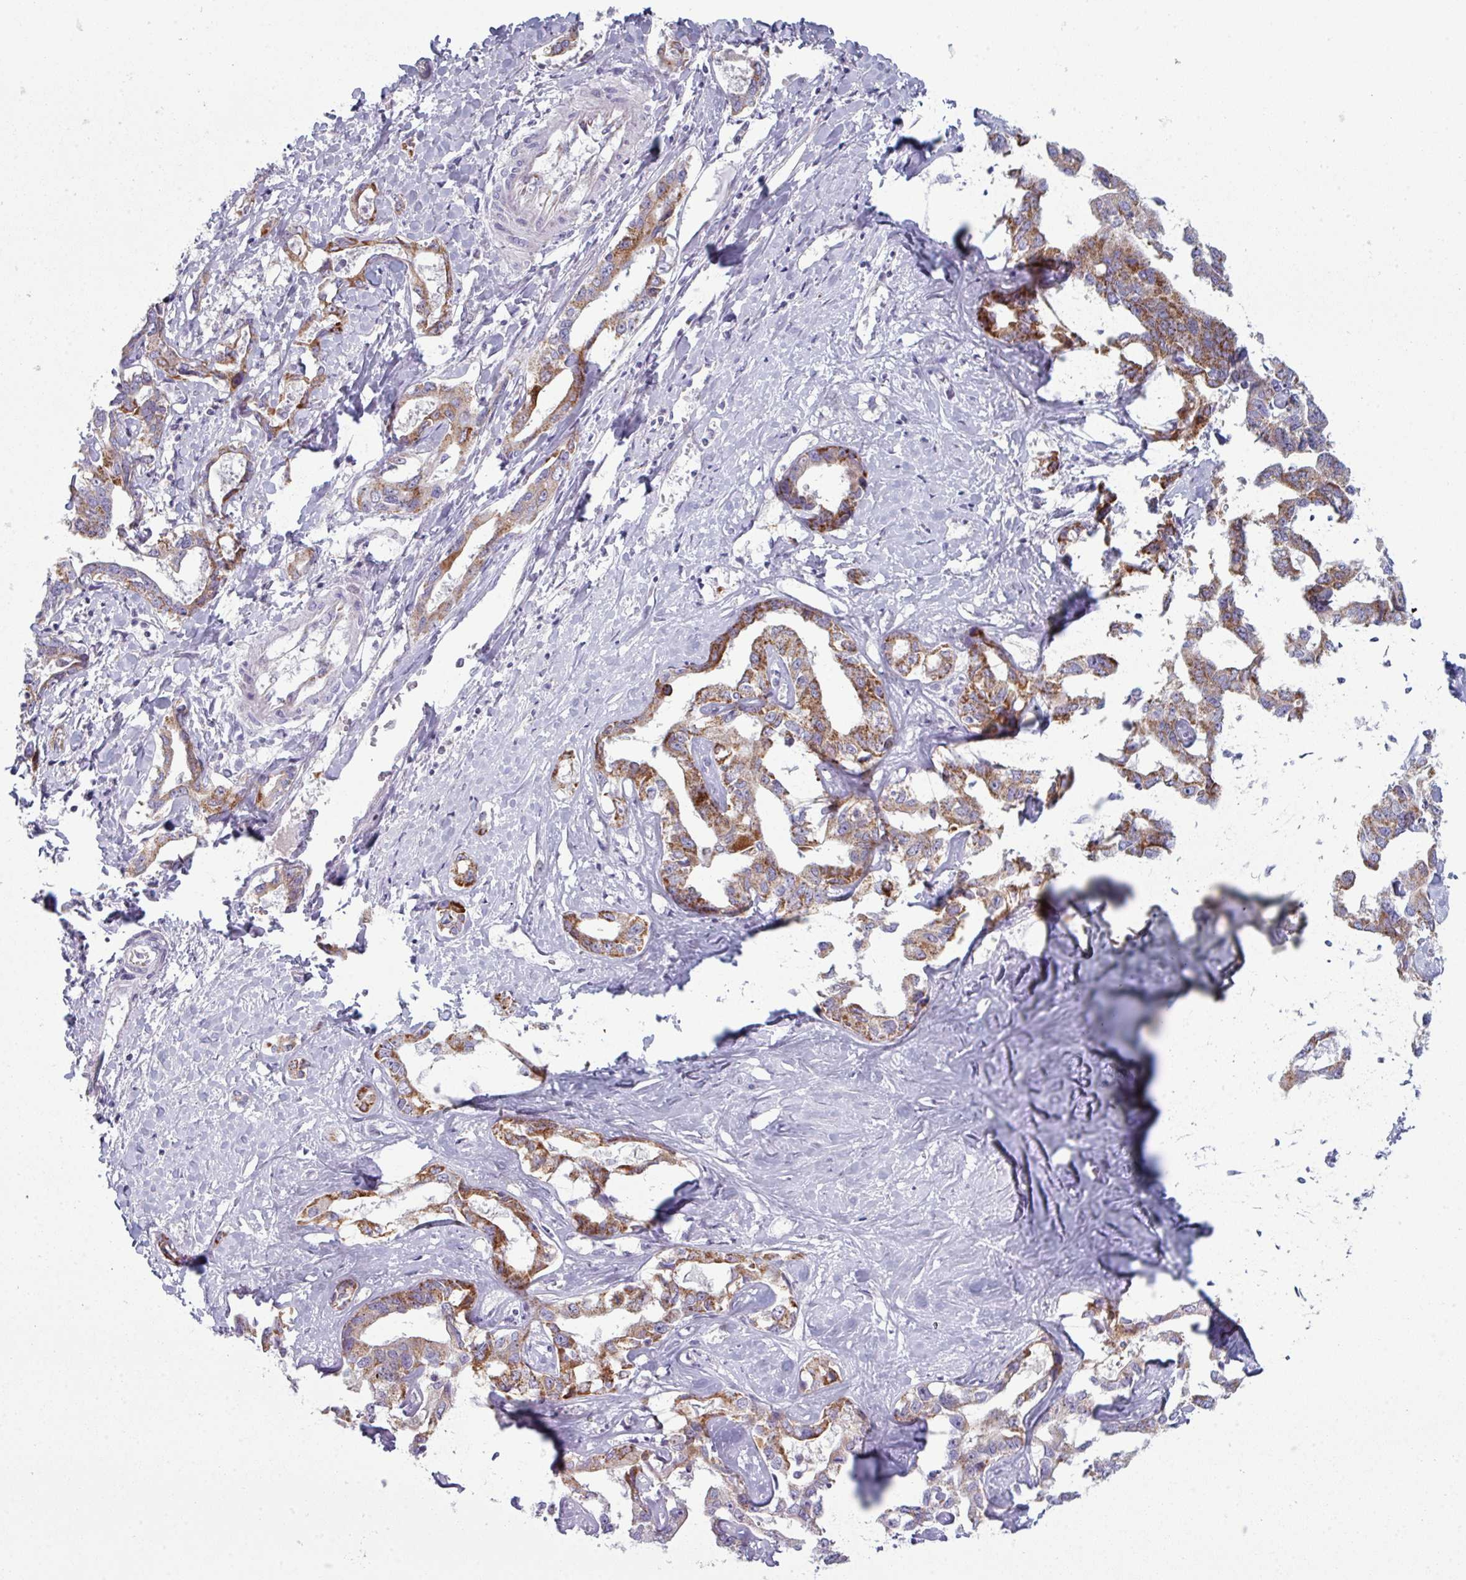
{"staining": {"intensity": "moderate", "quantity": "25%-75%", "location": "cytoplasmic/membranous"}, "tissue": "liver cancer", "cell_type": "Tumor cells", "image_type": "cancer", "snomed": [{"axis": "morphology", "description": "Cholangiocarcinoma"}, {"axis": "topography", "description": "Liver"}], "caption": "Immunohistochemical staining of human cholangiocarcinoma (liver) shows medium levels of moderate cytoplasmic/membranous protein expression in approximately 25%-75% of tumor cells.", "gene": "ZNF615", "patient": {"sex": "male", "age": 59}}